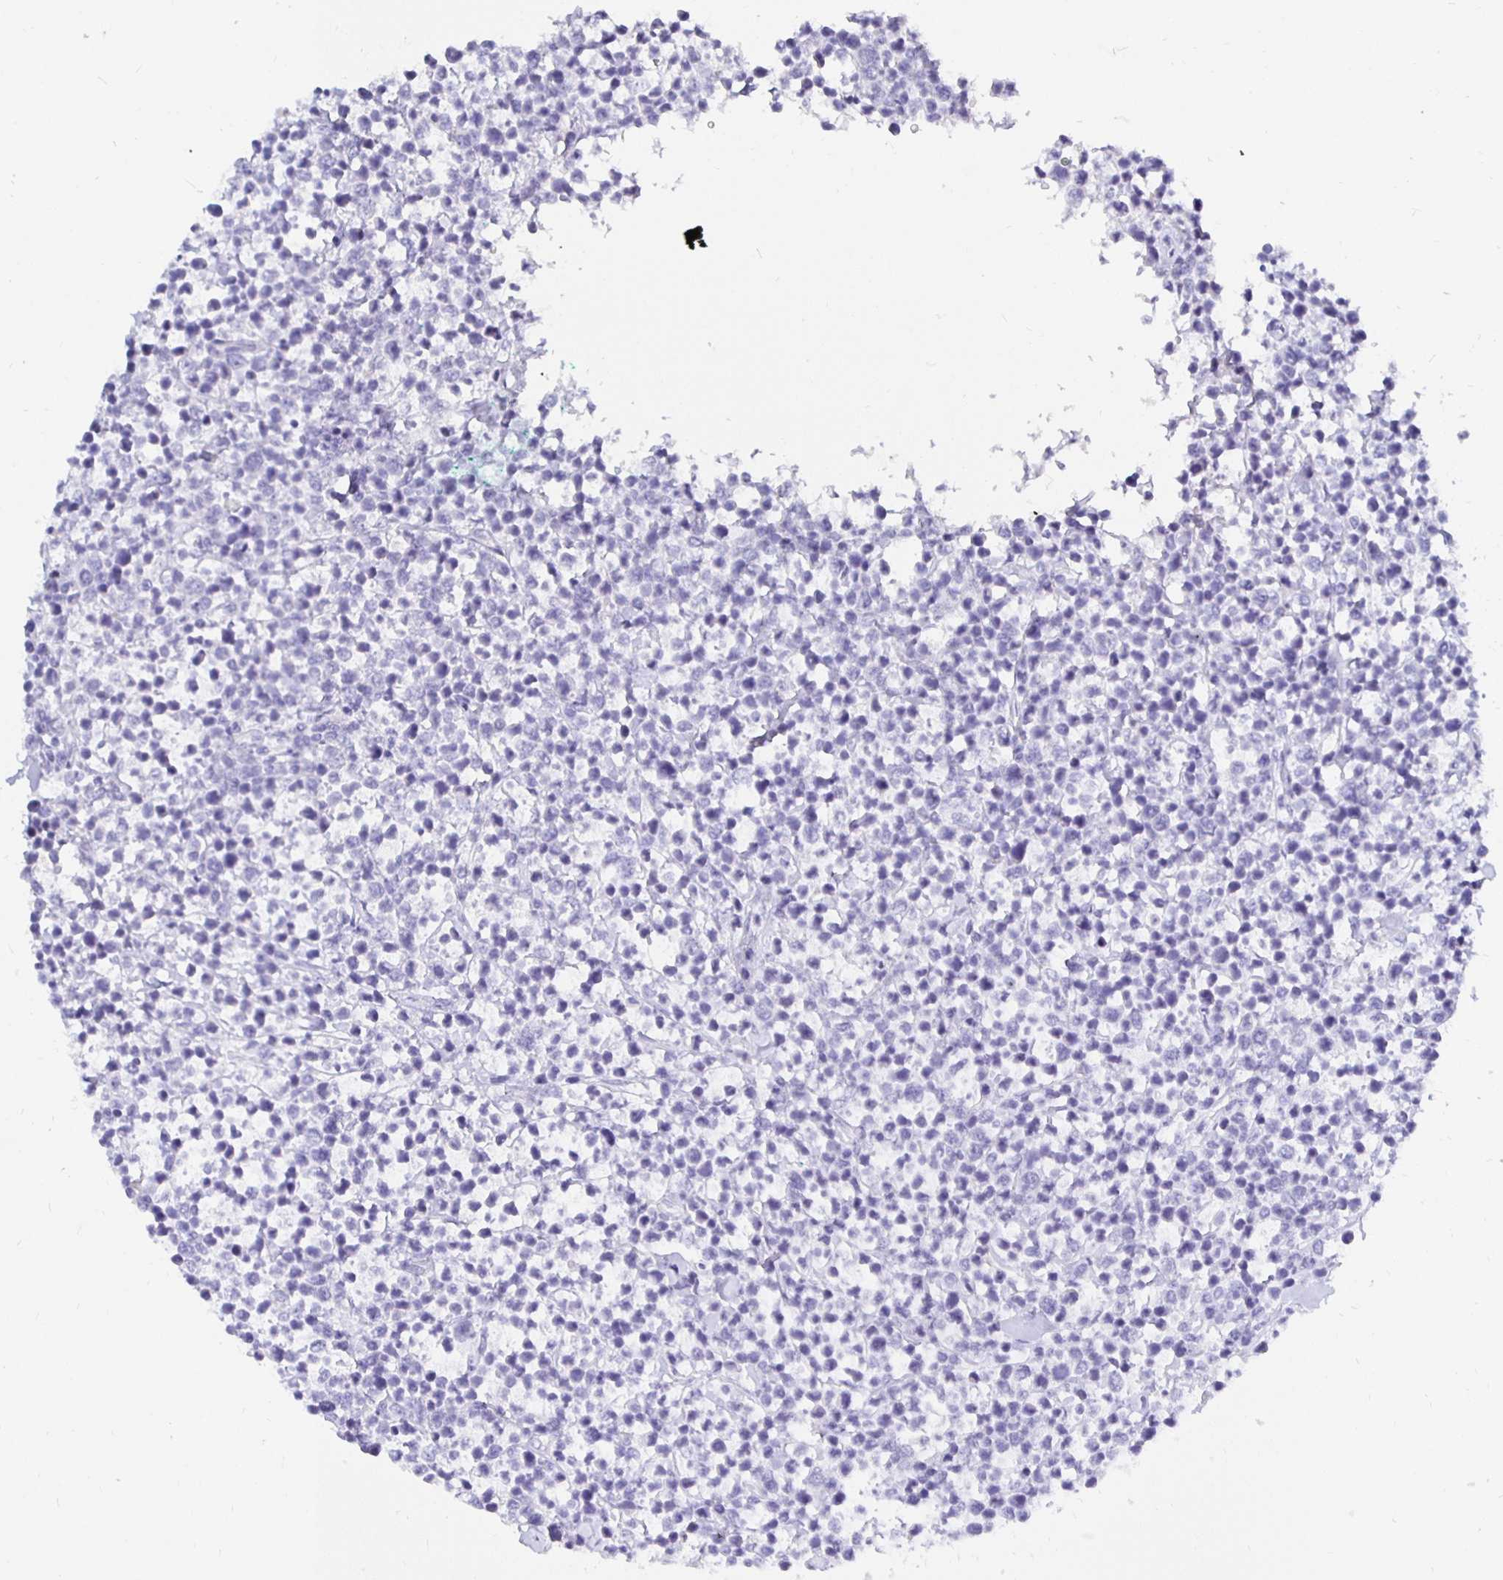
{"staining": {"intensity": "negative", "quantity": "none", "location": "none"}, "tissue": "lymphoma", "cell_type": "Tumor cells", "image_type": "cancer", "snomed": [{"axis": "morphology", "description": "Malignant lymphoma, non-Hodgkin's type, High grade"}, {"axis": "topography", "description": "Soft tissue"}], "caption": "This is an immunohistochemistry micrograph of malignant lymphoma, non-Hodgkin's type (high-grade). There is no positivity in tumor cells.", "gene": "UMOD", "patient": {"sex": "female", "age": 56}}